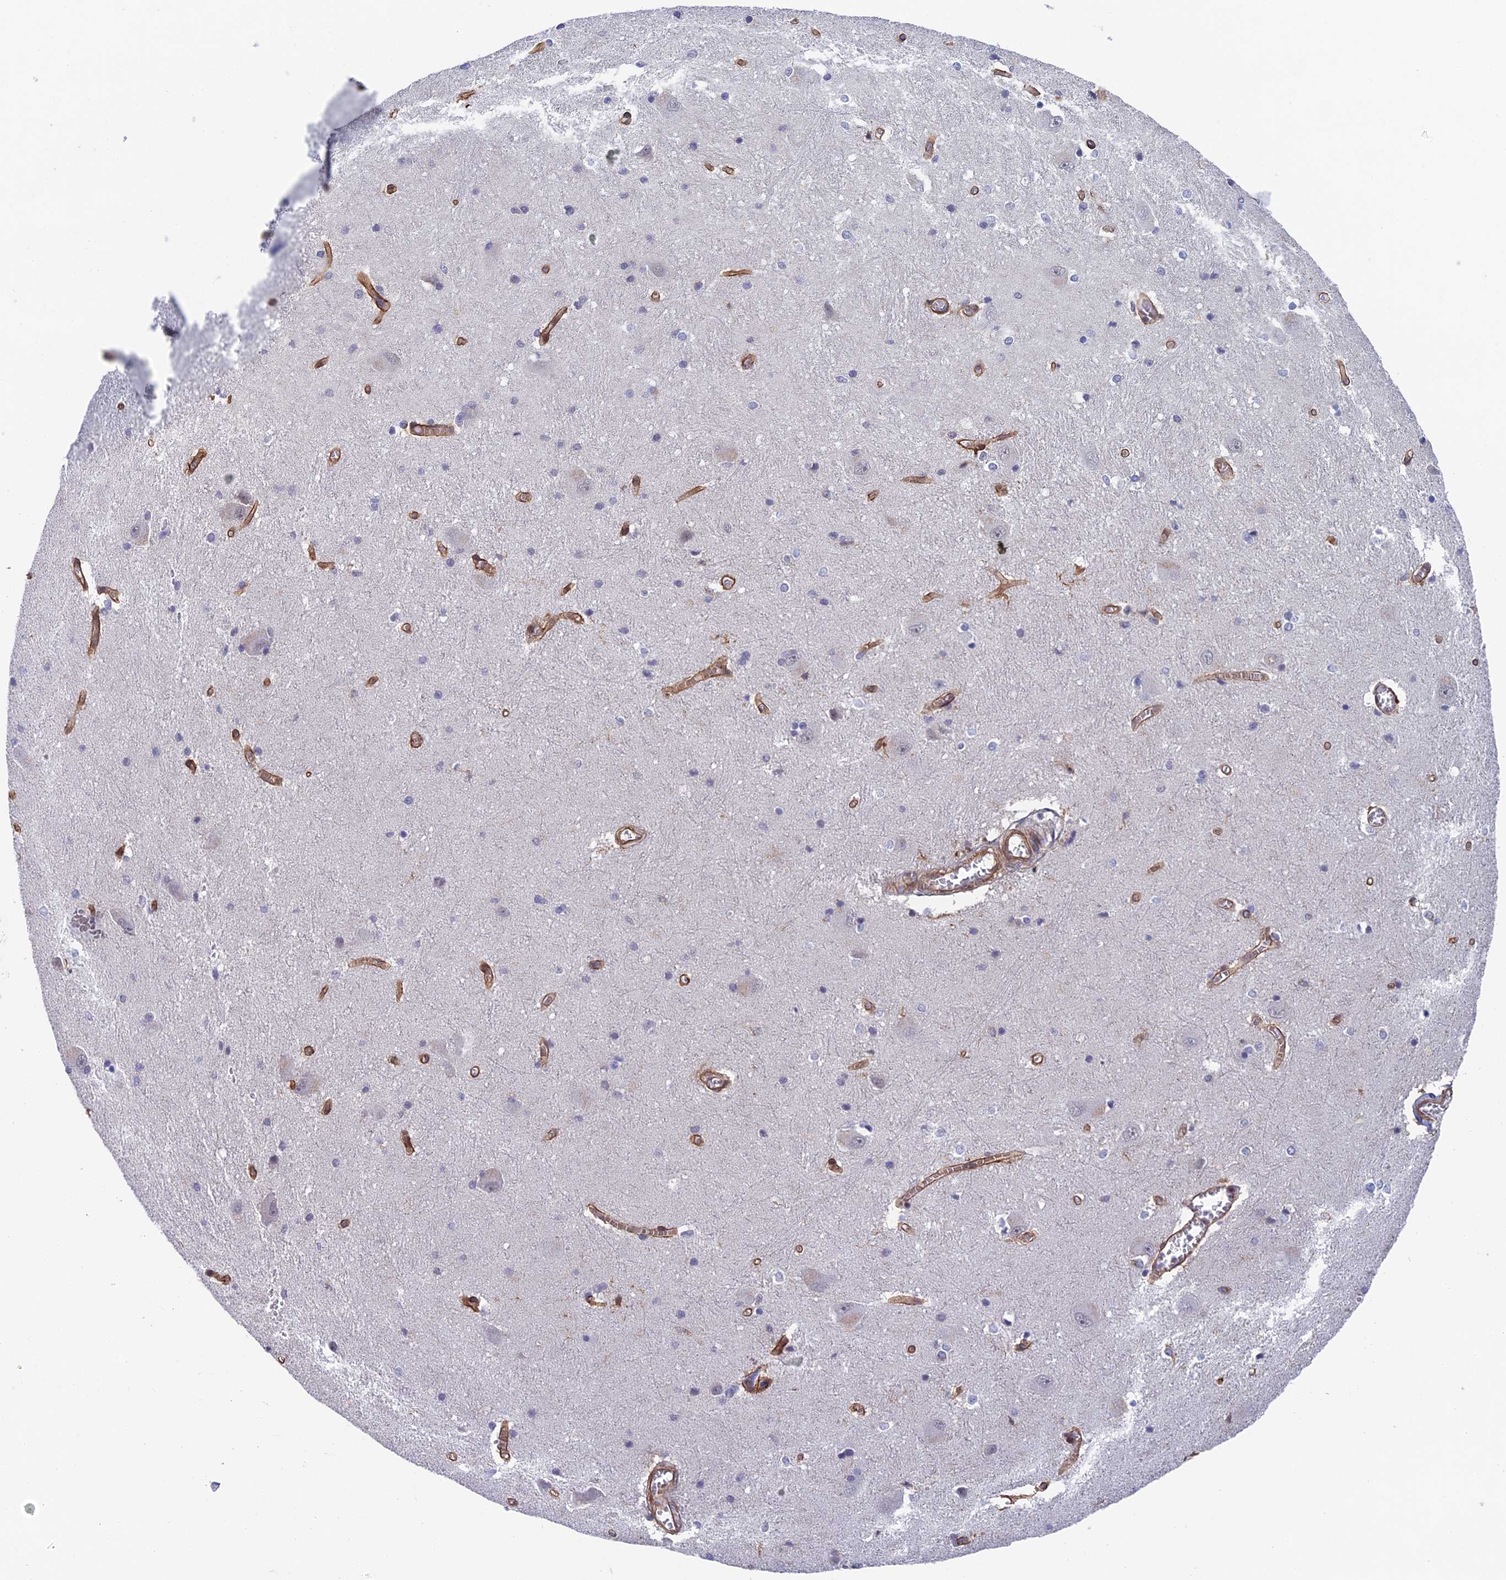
{"staining": {"intensity": "weak", "quantity": "<25%", "location": "cytoplasmic/membranous"}, "tissue": "caudate", "cell_type": "Glial cells", "image_type": "normal", "snomed": [{"axis": "morphology", "description": "Normal tissue, NOS"}, {"axis": "topography", "description": "Lateral ventricle wall"}], "caption": "Immunohistochemistry micrograph of normal caudate: caudate stained with DAB shows no significant protein staining in glial cells.", "gene": "NSMCE1", "patient": {"sex": "male", "age": 37}}